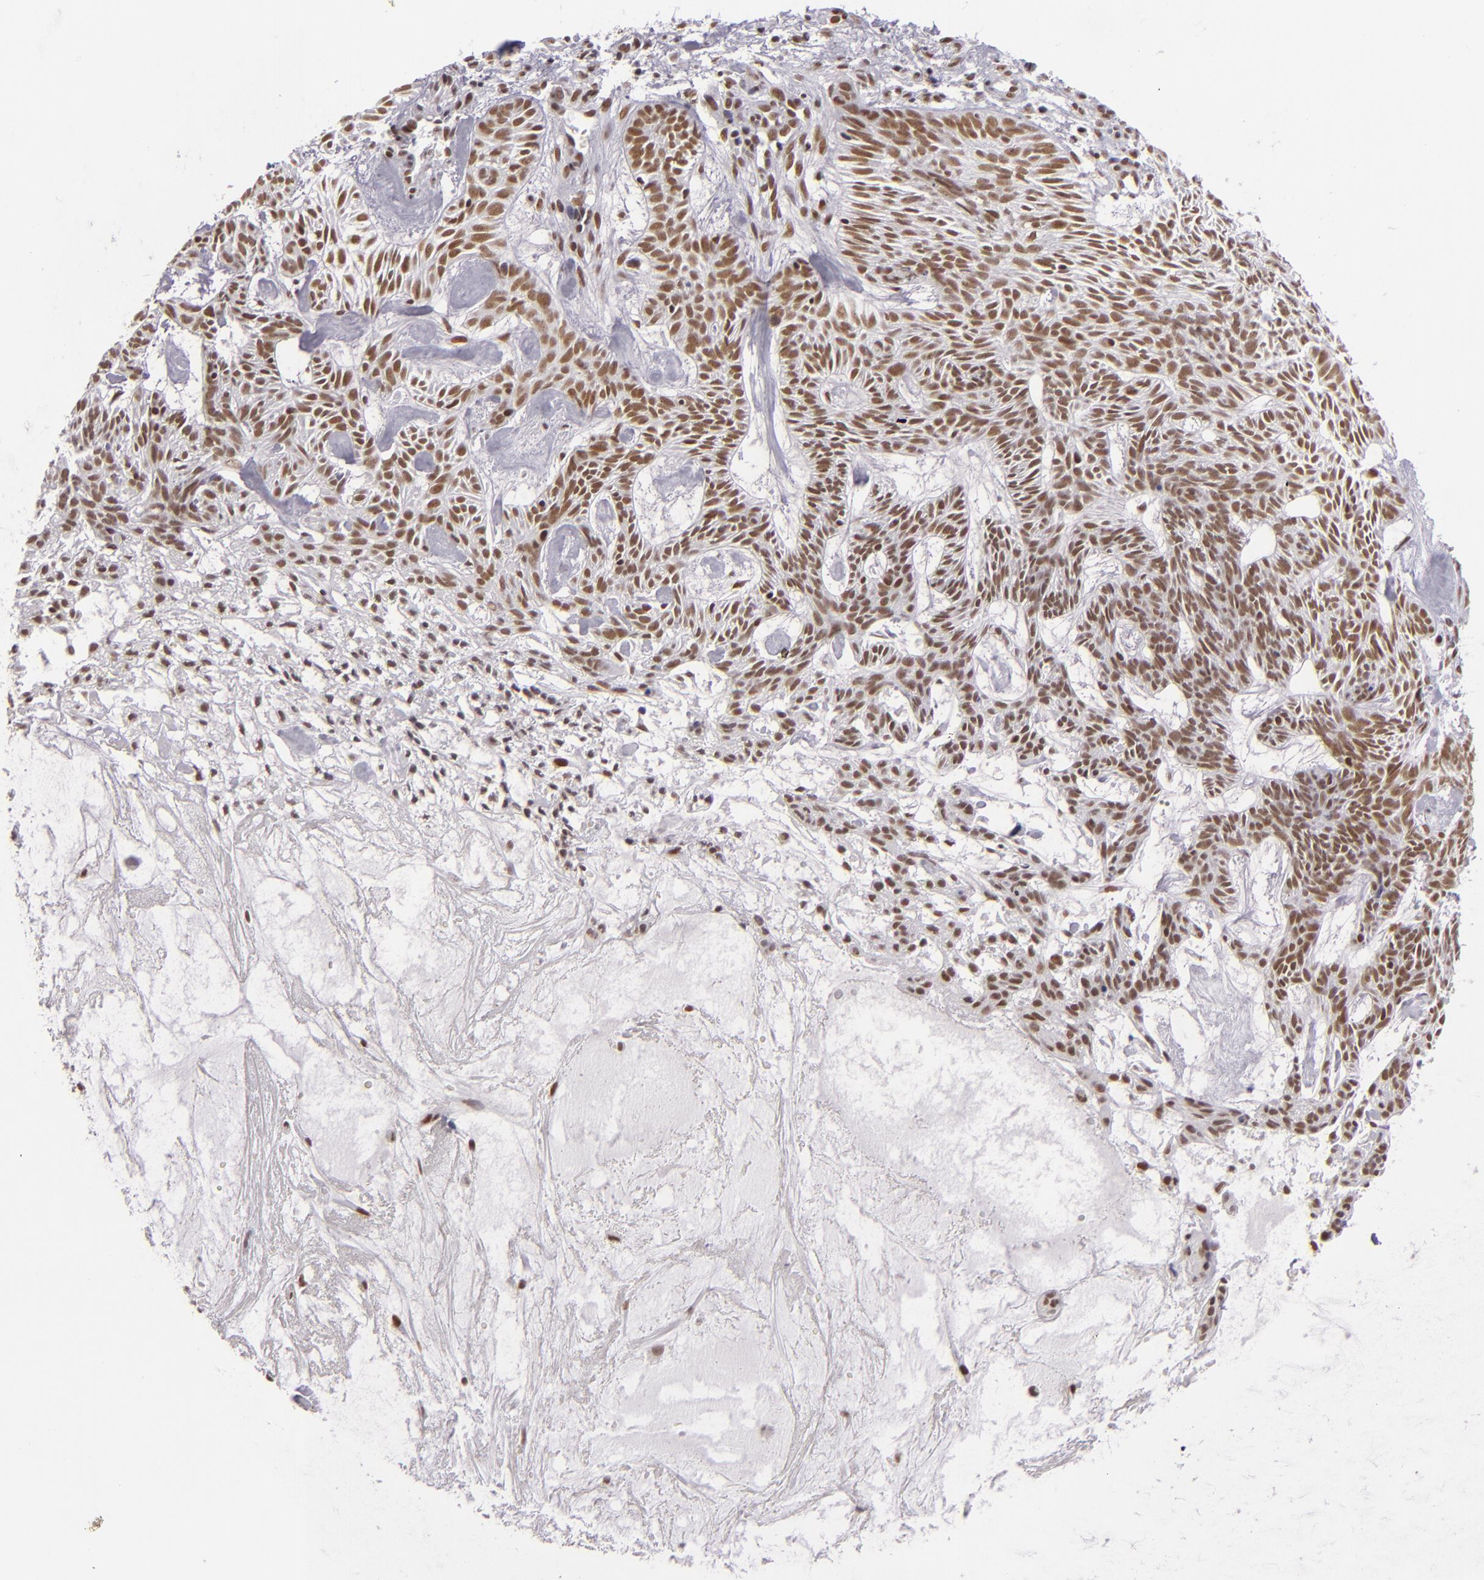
{"staining": {"intensity": "moderate", "quantity": ">75%", "location": "nuclear"}, "tissue": "skin cancer", "cell_type": "Tumor cells", "image_type": "cancer", "snomed": [{"axis": "morphology", "description": "Basal cell carcinoma"}, {"axis": "topography", "description": "Skin"}], "caption": "Skin basal cell carcinoma tissue displays moderate nuclear expression in approximately >75% of tumor cells", "gene": "BRD8", "patient": {"sex": "male", "age": 75}}